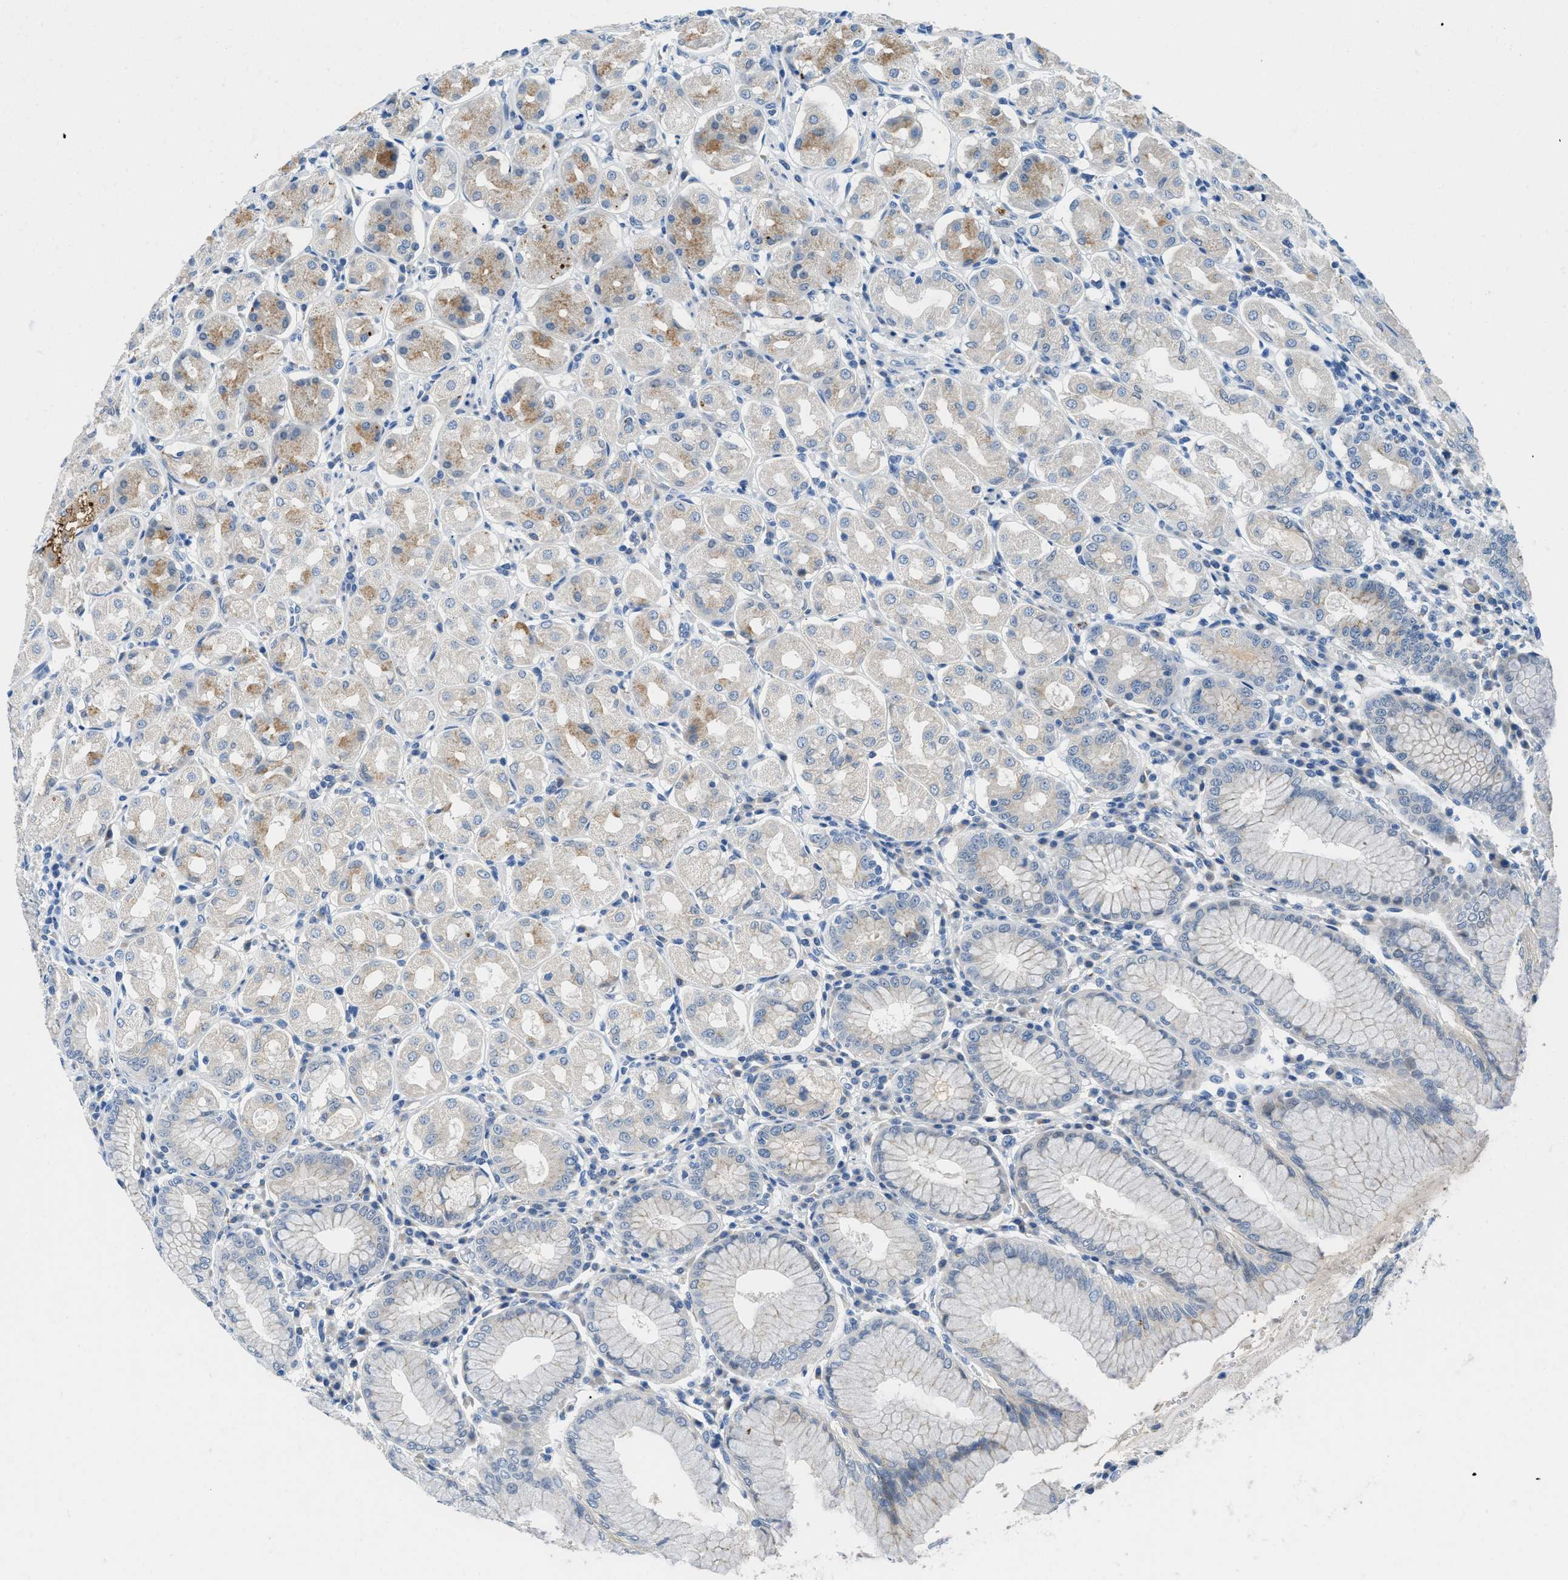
{"staining": {"intensity": "moderate", "quantity": "<25%", "location": "cytoplasmic/membranous"}, "tissue": "stomach", "cell_type": "Glandular cells", "image_type": "normal", "snomed": [{"axis": "morphology", "description": "Normal tissue, NOS"}, {"axis": "topography", "description": "Stomach"}, {"axis": "topography", "description": "Stomach, lower"}], "caption": "Moderate cytoplasmic/membranous positivity is present in approximately <25% of glandular cells in normal stomach.", "gene": "TSPAN3", "patient": {"sex": "female", "age": 56}}